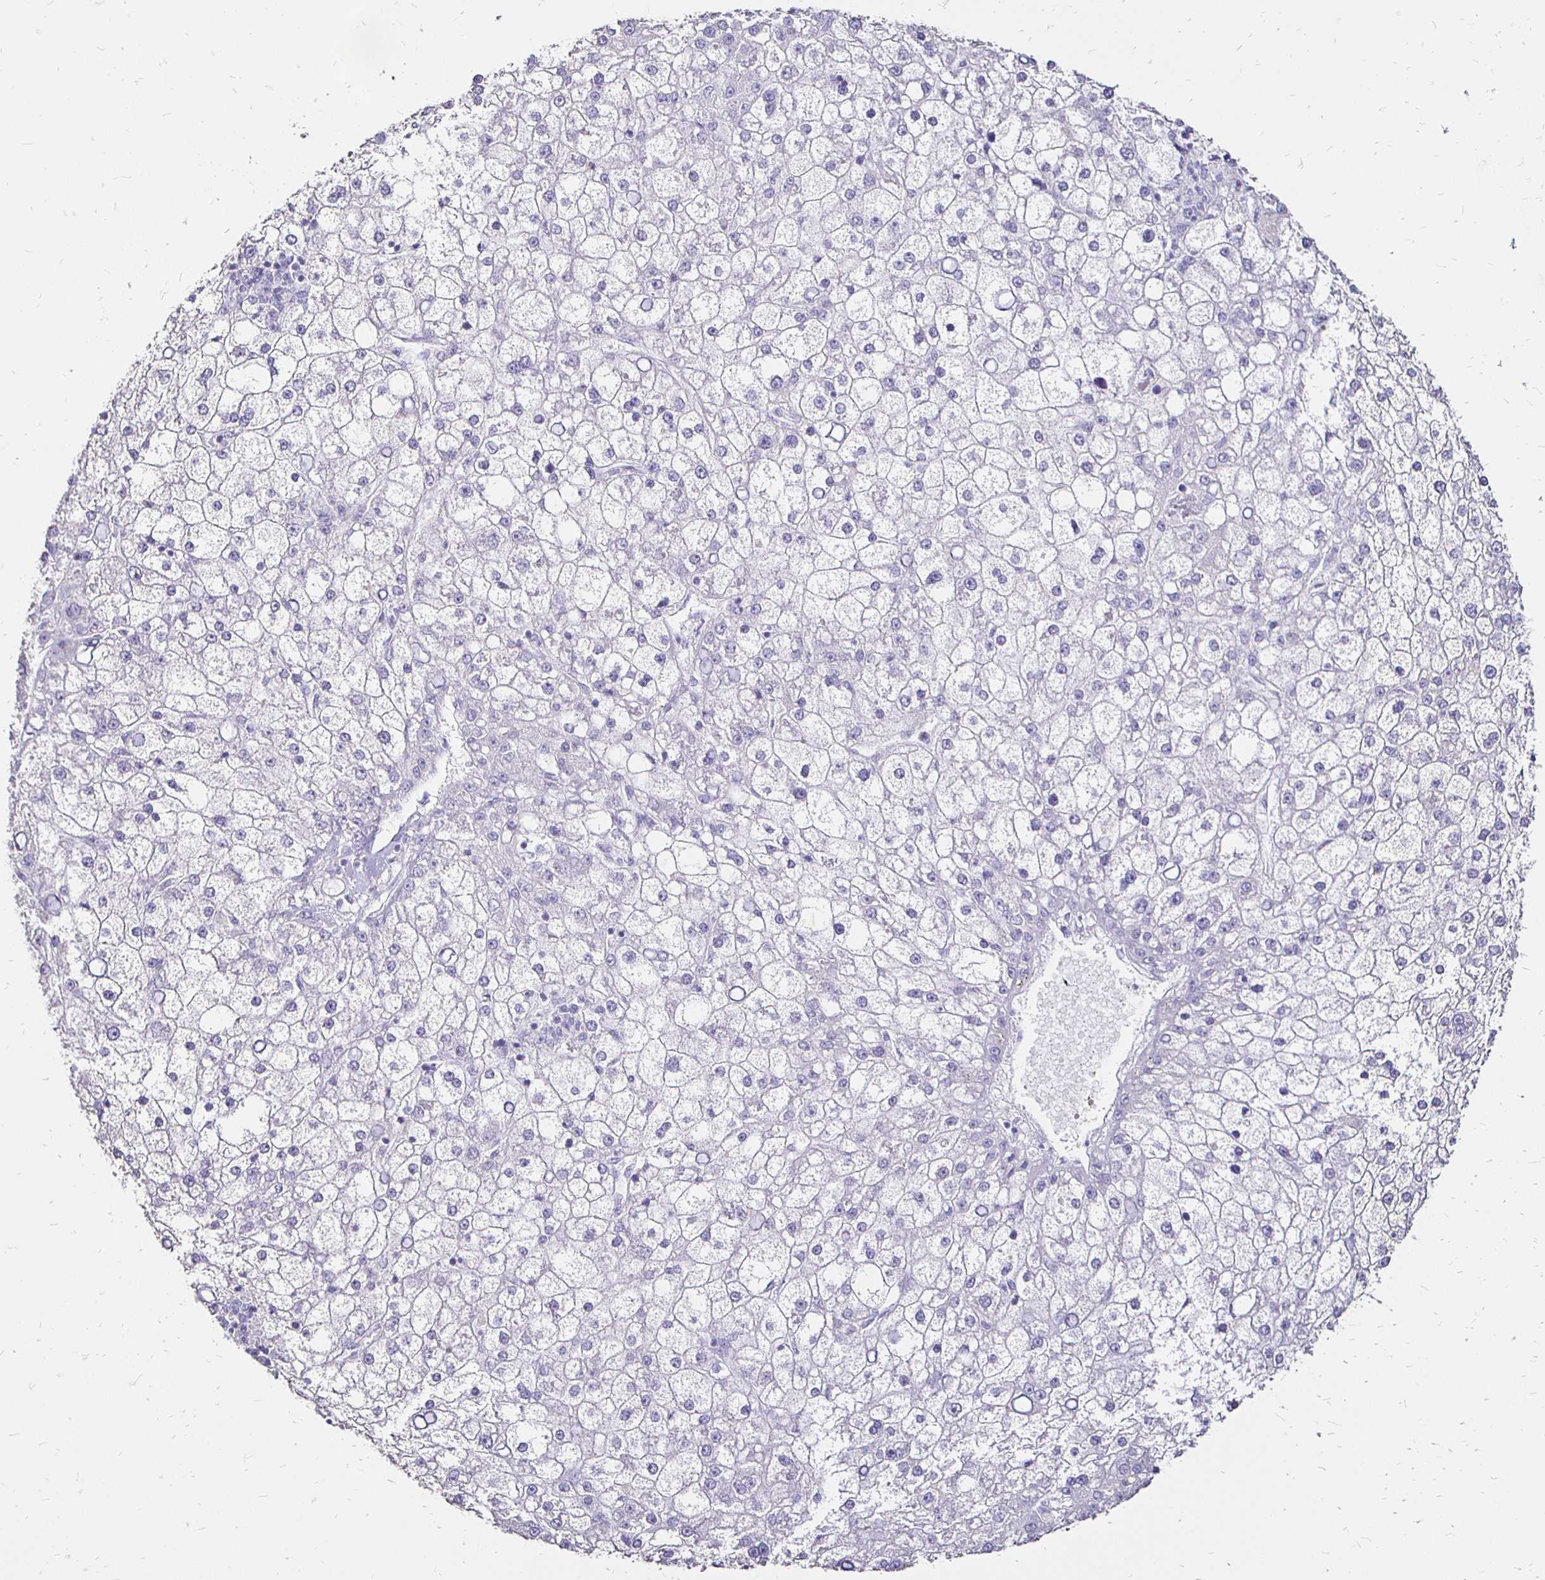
{"staining": {"intensity": "negative", "quantity": "none", "location": "none"}, "tissue": "liver cancer", "cell_type": "Tumor cells", "image_type": "cancer", "snomed": [{"axis": "morphology", "description": "Carcinoma, Hepatocellular, NOS"}, {"axis": "topography", "description": "Liver"}], "caption": "The immunohistochemistry (IHC) photomicrograph has no significant positivity in tumor cells of liver cancer tissue.", "gene": "IRGC", "patient": {"sex": "male", "age": 67}}